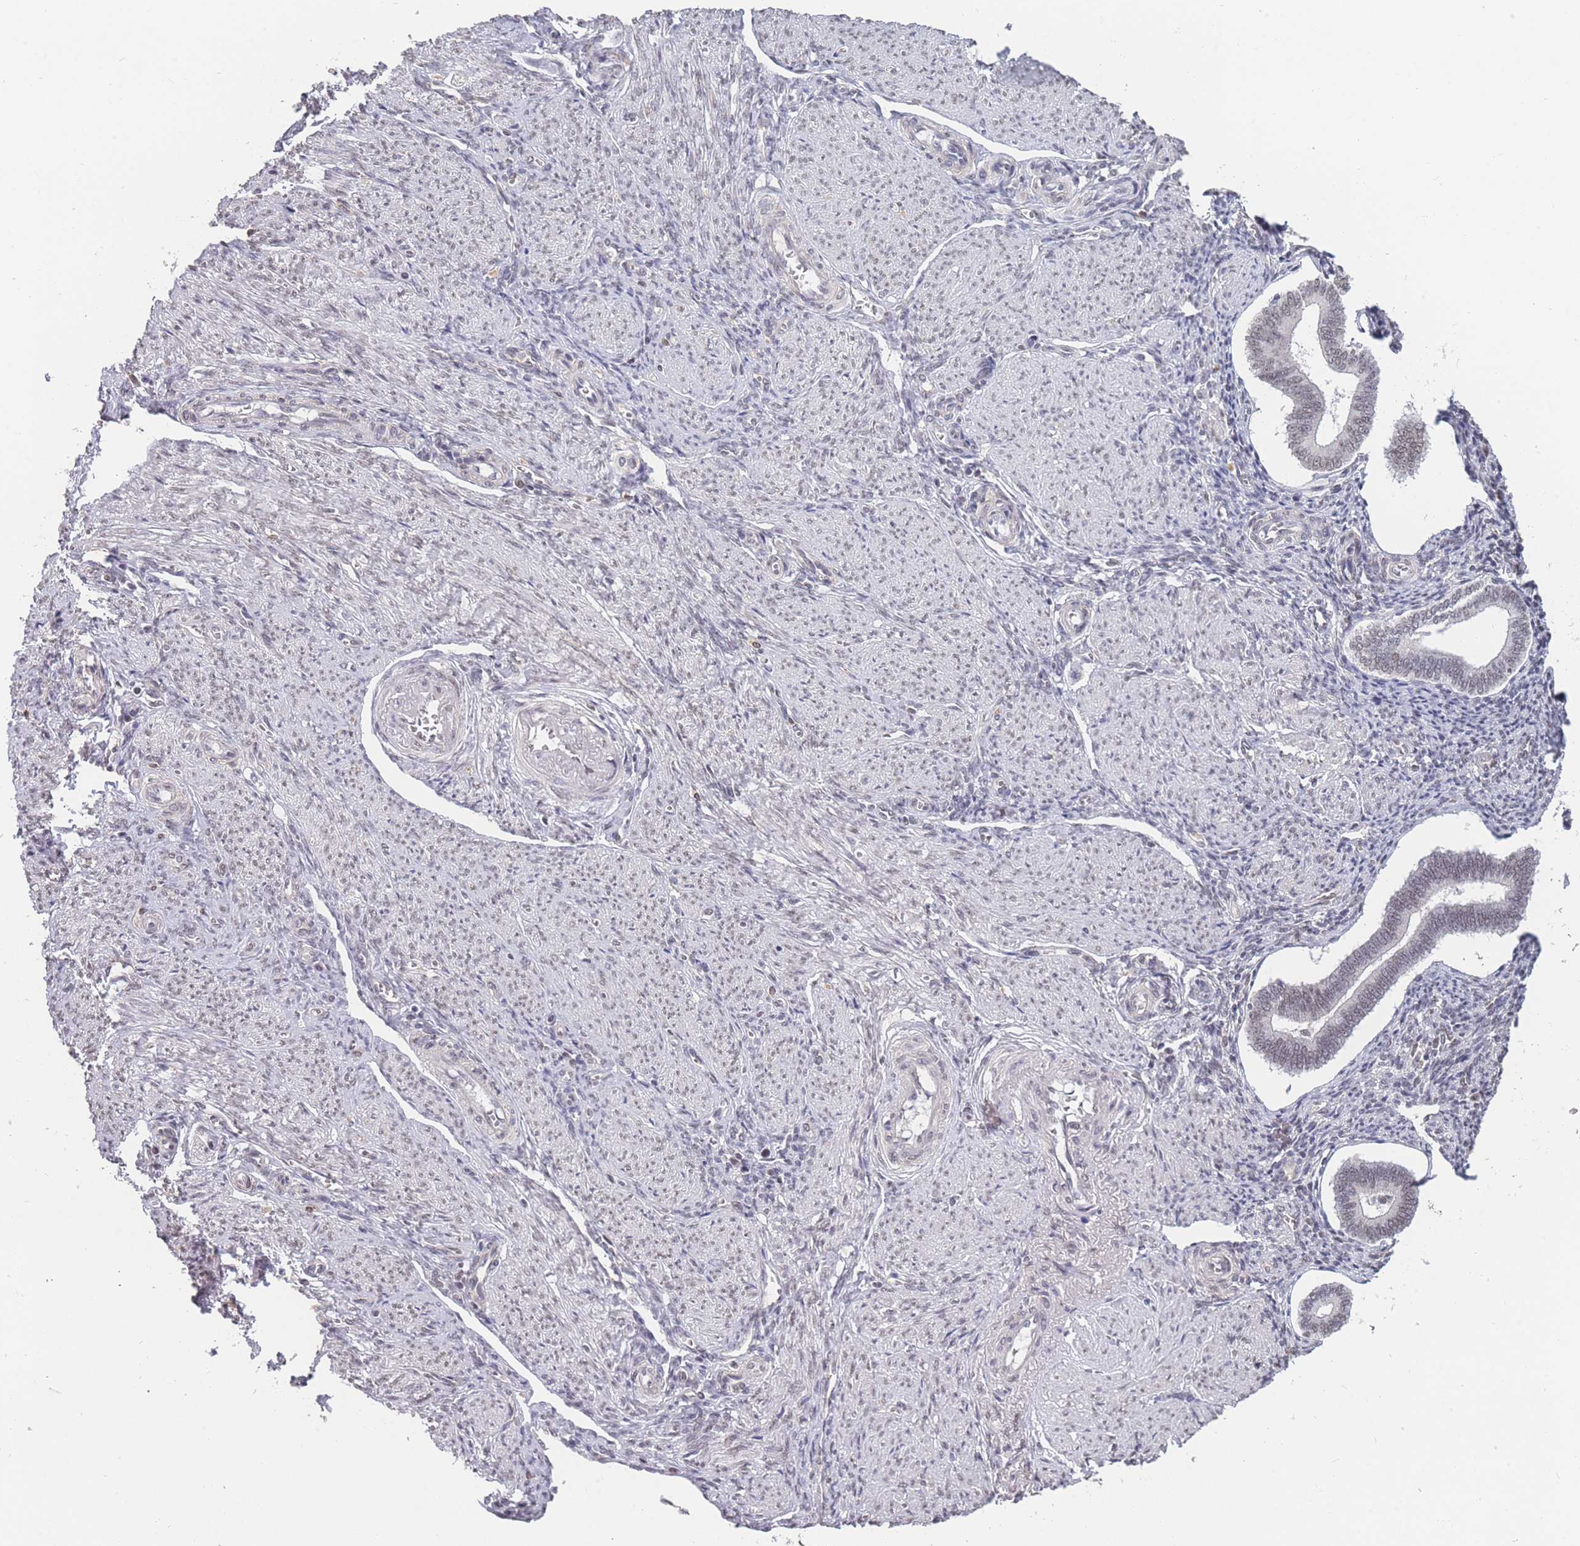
{"staining": {"intensity": "moderate", "quantity": ">75%", "location": "nuclear"}, "tissue": "endometrium", "cell_type": "Cells in endometrial stroma", "image_type": "normal", "snomed": [{"axis": "morphology", "description": "Normal tissue, NOS"}, {"axis": "topography", "description": "Endometrium"}], "caption": "Cells in endometrial stroma display moderate nuclear expression in about >75% of cells in benign endometrium.", "gene": "SNRPA1", "patient": {"sex": "female", "age": 44}}